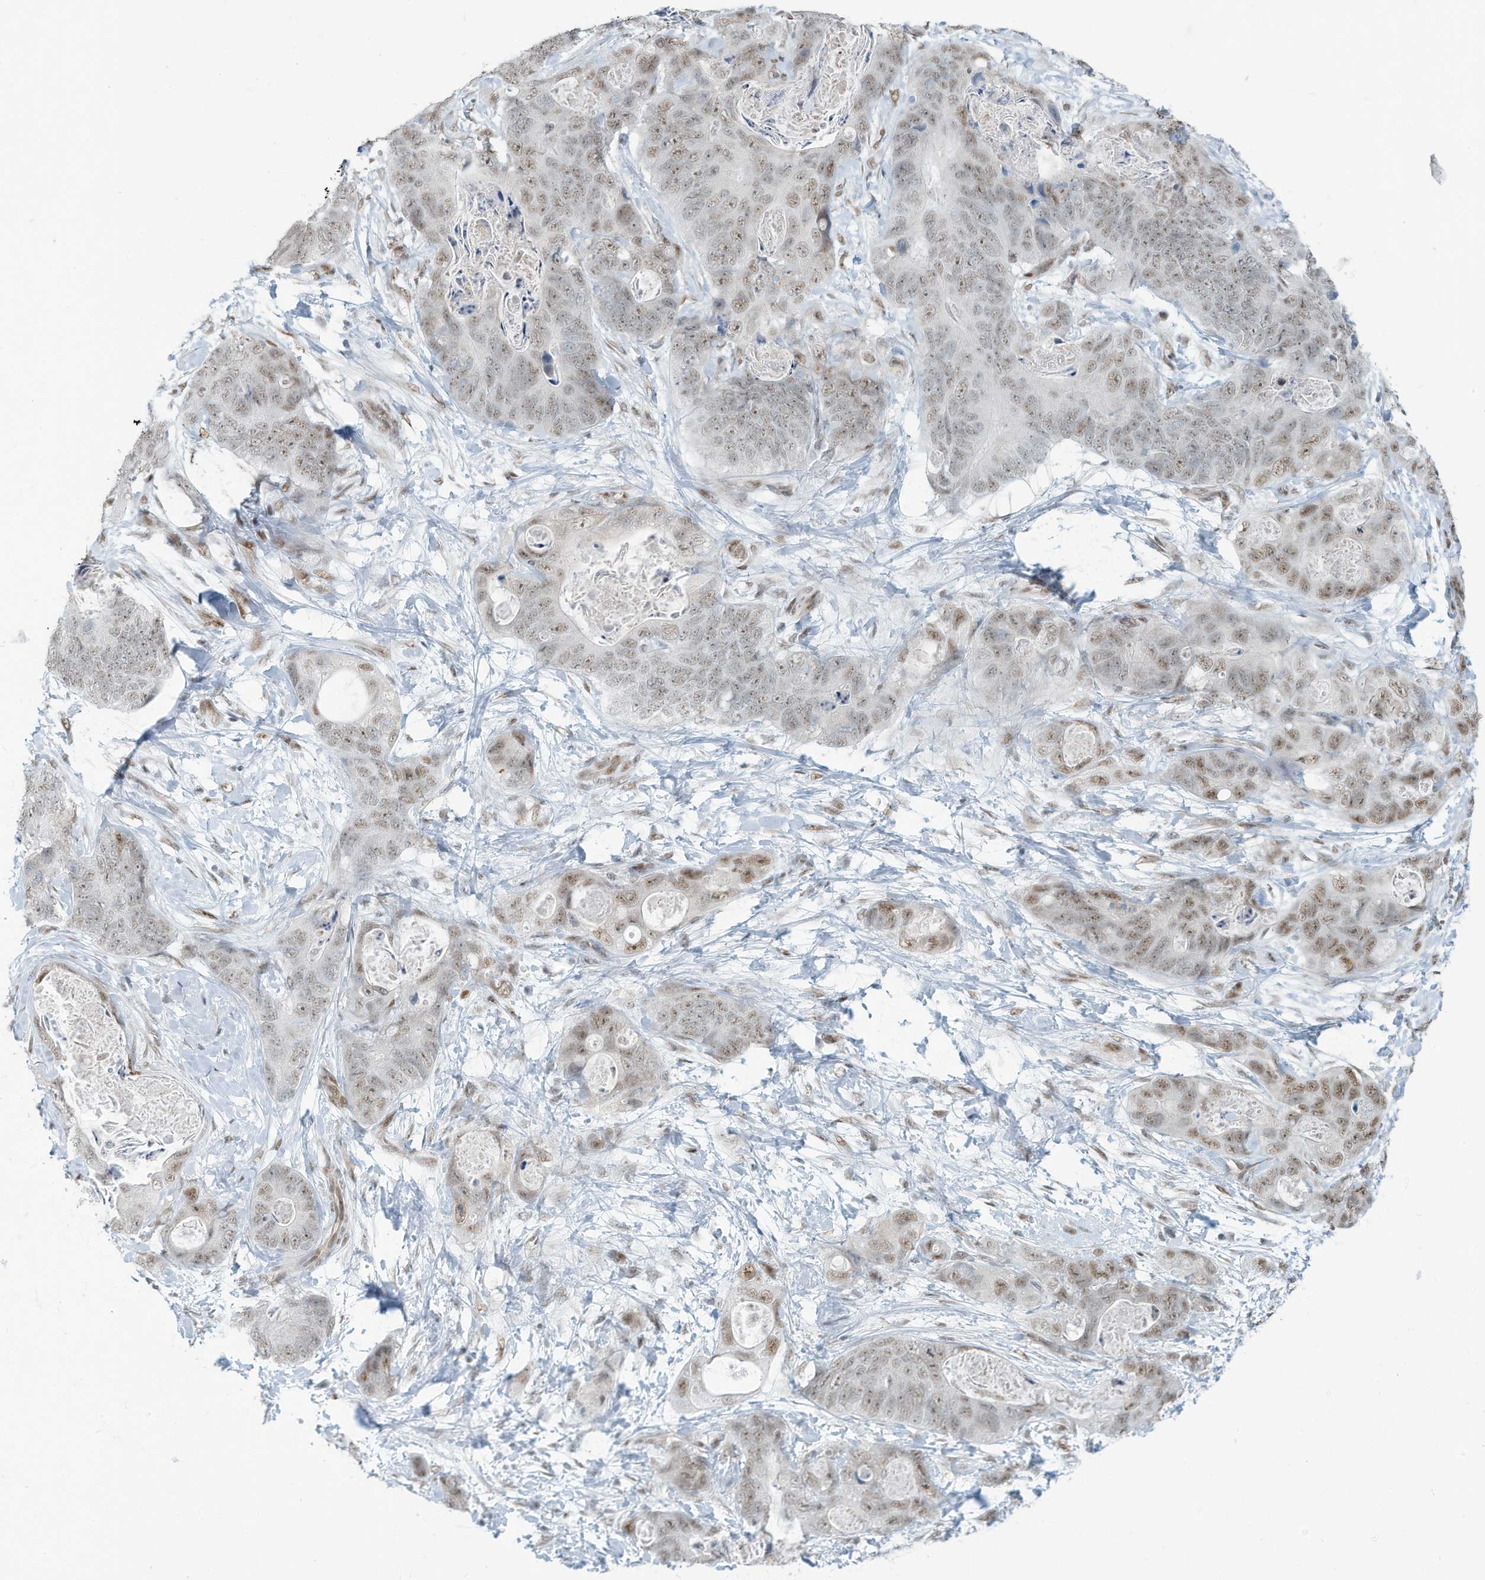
{"staining": {"intensity": "moderate", "quantity": ">75%", "location": "nuclear"}, "tissue": "stomach cancer", "cell_type": "Tumor cells", "image_type": "cancer", "snomed": [{"axis": "morphology", "description": "Adenocarcinoma, NOS"}, {"axis": "topography", "description": "Stomach"}], "caption": "The image shows a brown stain indicating the presence of a protein in the nuclear of tumor cells in stomach adenocarcinoma. The staining was performed using DAB (3,3'-diaminobenzidine) to visualize the protein expression in brown, while the nuclei were stained in blue with hematoxylin (Magnification: 20x).", "gene": "SARNP", "patient": {"sex": "female", "age": 89}}